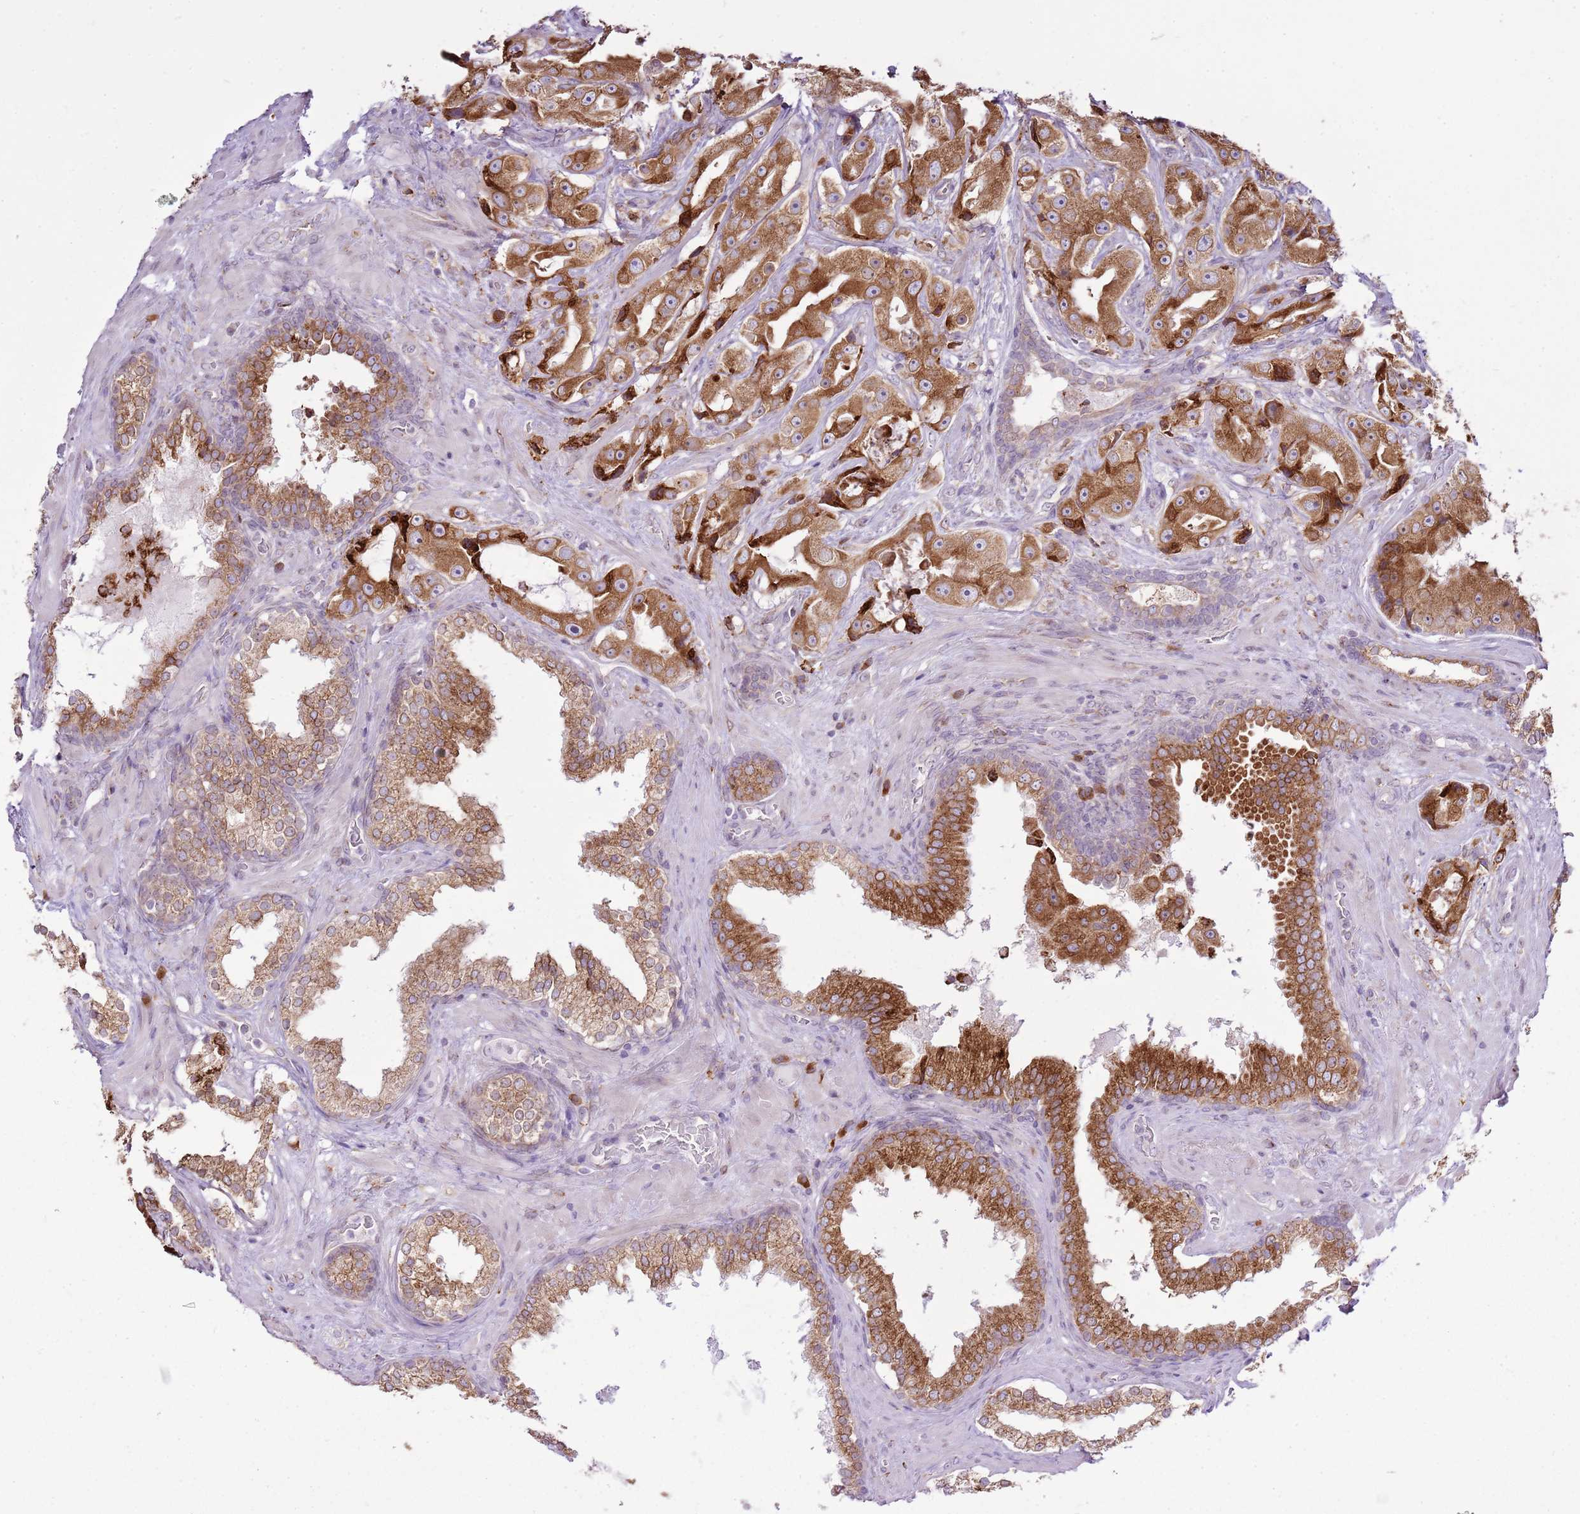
{"staining": {"intensity": "strong", "quantity": ">75%", "location": "cytoplasmic/membranous"}, "tissue": "prostate cancer", "cell_type": "Tumor cells", "image_type": "cancer", "snomed": [{"axis": "morphology", "description": "Adenocarcinoma, High grade"}, {"axis": "topography", "description": "Prostate"}], "caption": "Strong cytoplasmic/membranous protein positivity is appreciated in approximately >75% of tumor cells in prostate cancer (high-grade adenocarcinoma).", "gene": "TMED10", "patient": {"sex": "male", "age": 73}}